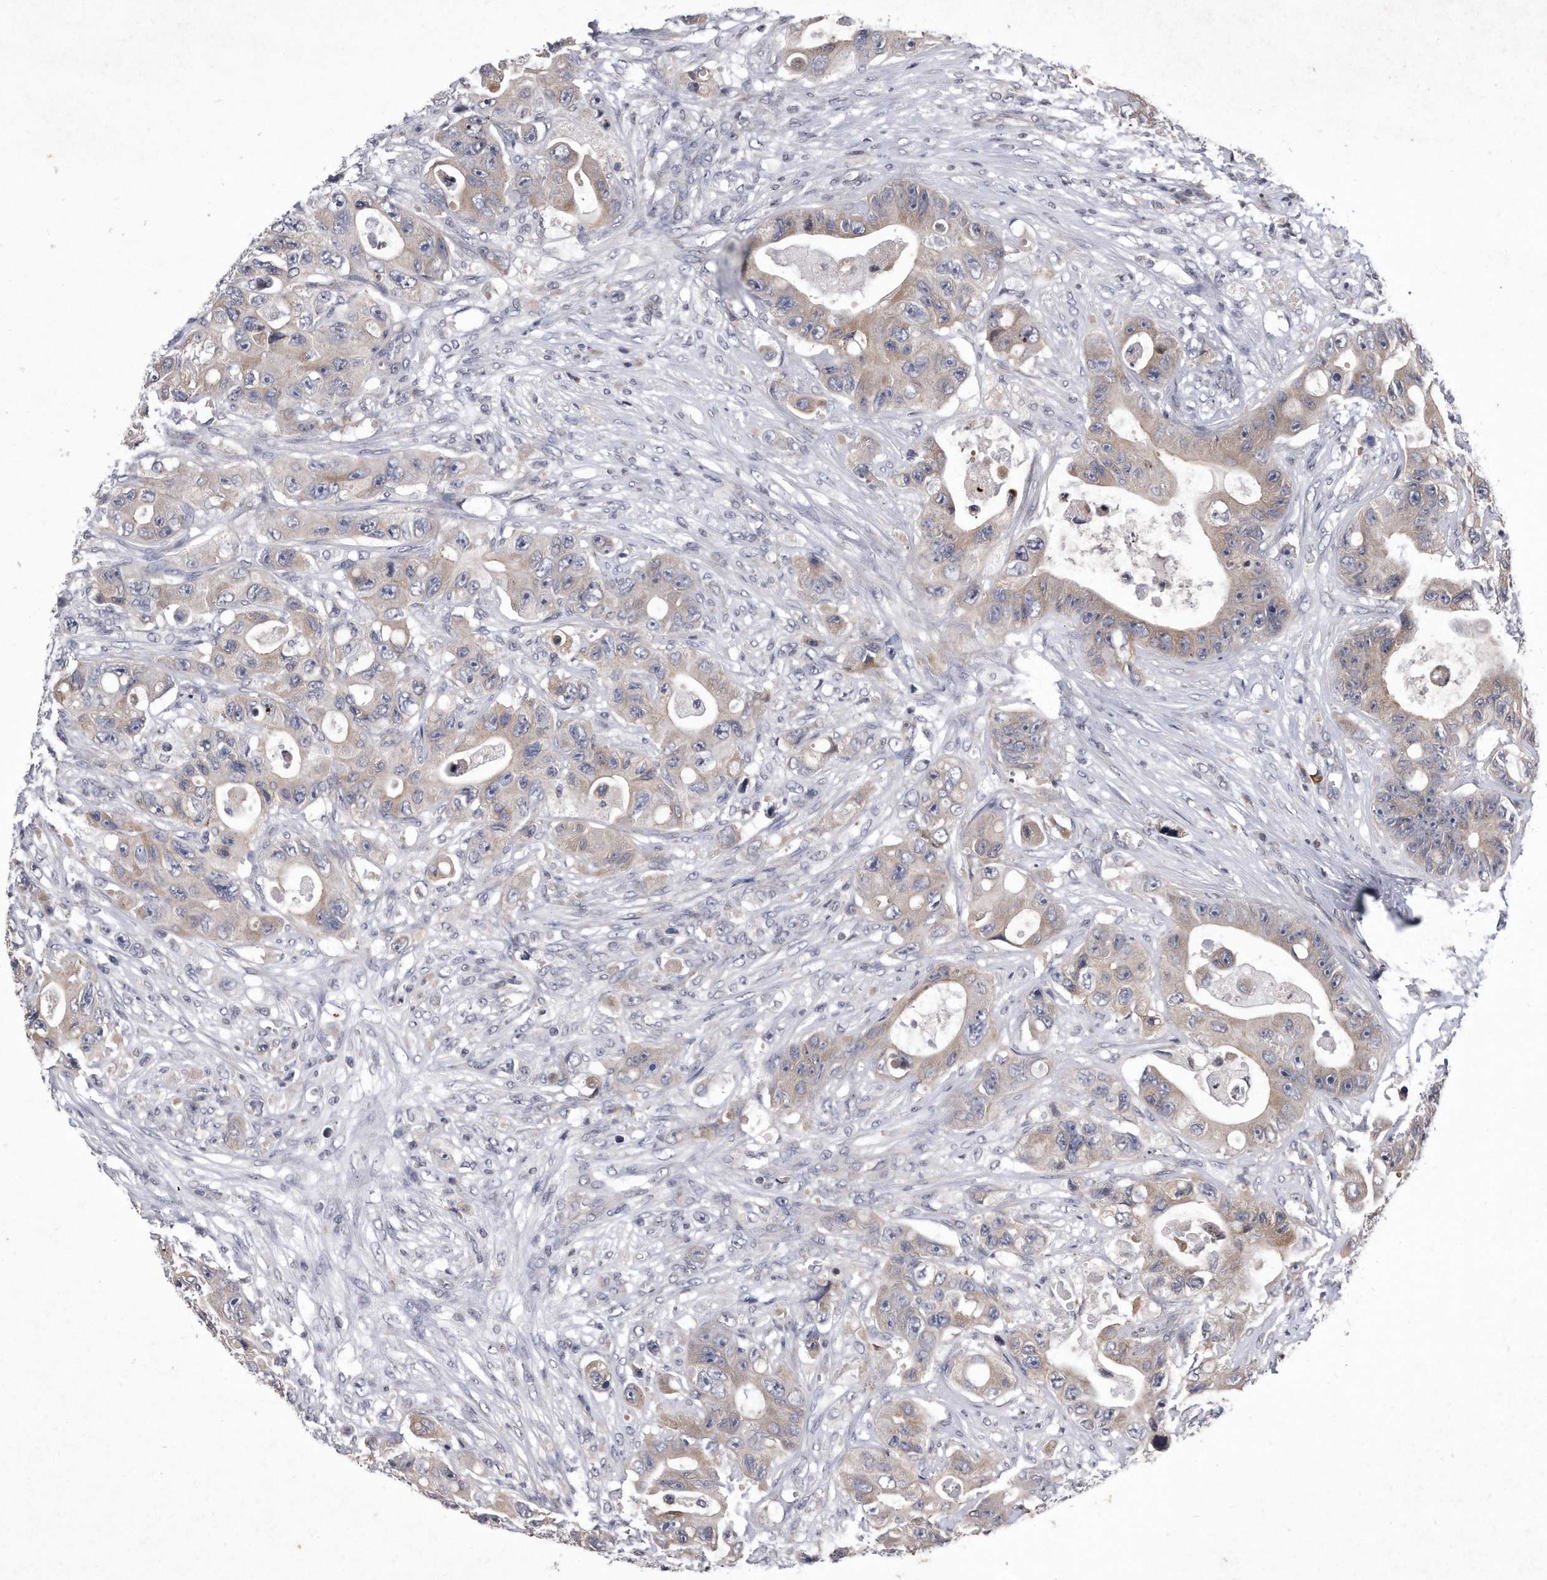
{"staining": {"intensity": "weak", "quantity": "25%-75%", "location": "cytoplasmic/membranous"}, "tissue": "colorectal cancer", "cell_type": "Tumor cells", "image_type": "cancer", "snomed": [{"axis": "morphology", "description": "Adenocarcinoma, NOS"}, {"axis": "topography", "description": "Colon"}], "caption": "A histopathology image of colorectal adenocarcinoma stained for a protein reveals weak cytoplasmic/membranous brown staining in tumor cells.", "gene": "DAB1", "patient": {"sex": "female", "age": 46}}